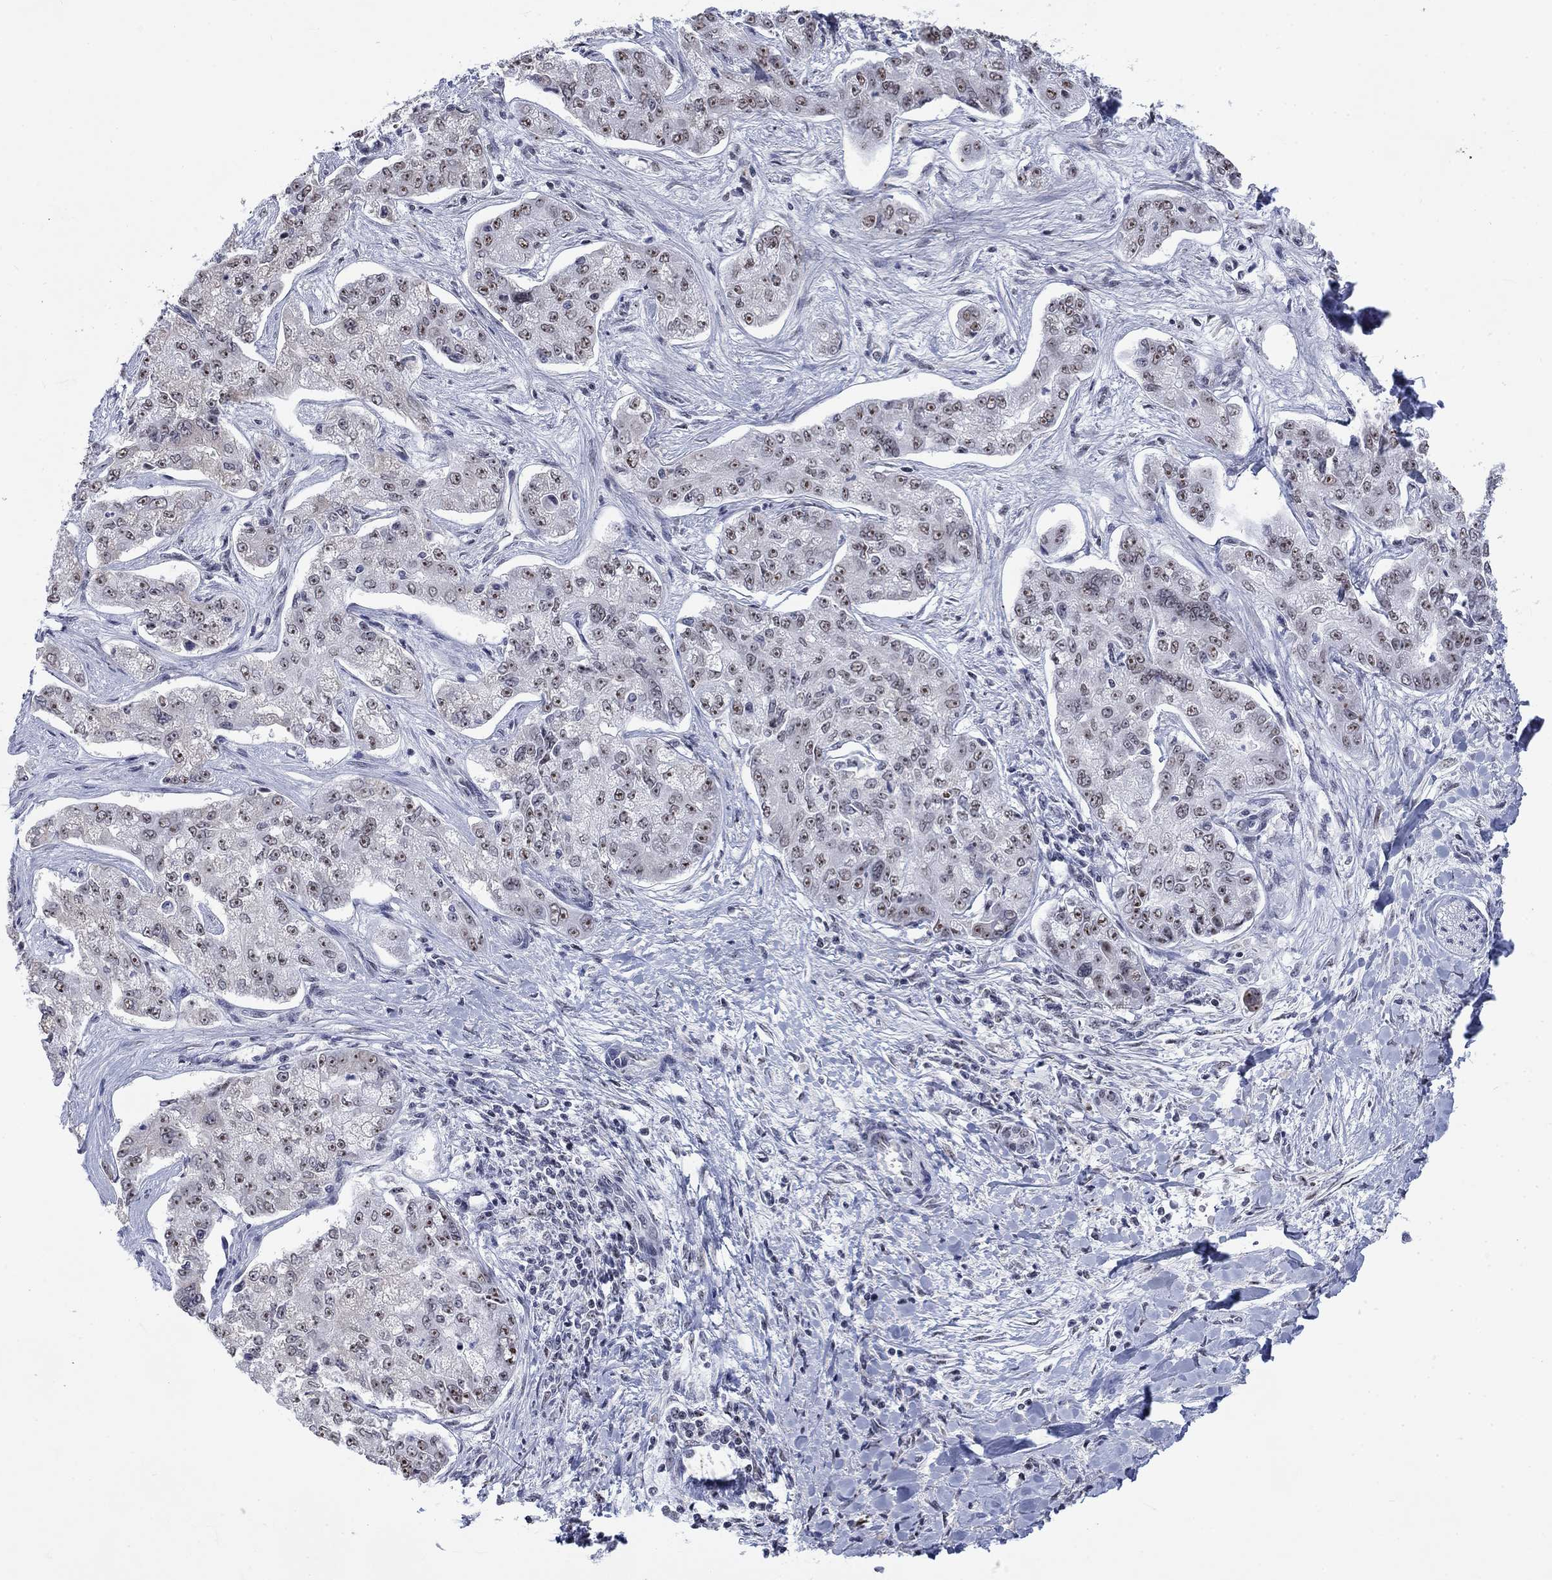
{"staining": {"intensity": "moderate", "quantity": "<25%", "location": "nuclear"}, "tissue": "liver cancer", "cell_type": "Tumor cells", "image_type": "cancer", "snomed": [{"axis": "morphology", "description": "Cholangiocarcinoma"}, {"axis": "topography", "description": "Liver"}], "caption": "Immunohistochemistry staining of cholangiocarcinoma (liver), which displays low levels of moderate nuclear expression in about <25% of tumor cells indicating moderate nuclear protein expression. The staining was performed using DAB (3,3'-diaminobenzidine) (brown) for protein detection and nuclei were counterstained in hematoxylin (blue).", "gene": "CSRNP3", "patient": {"sex": "female", "age": 47}}